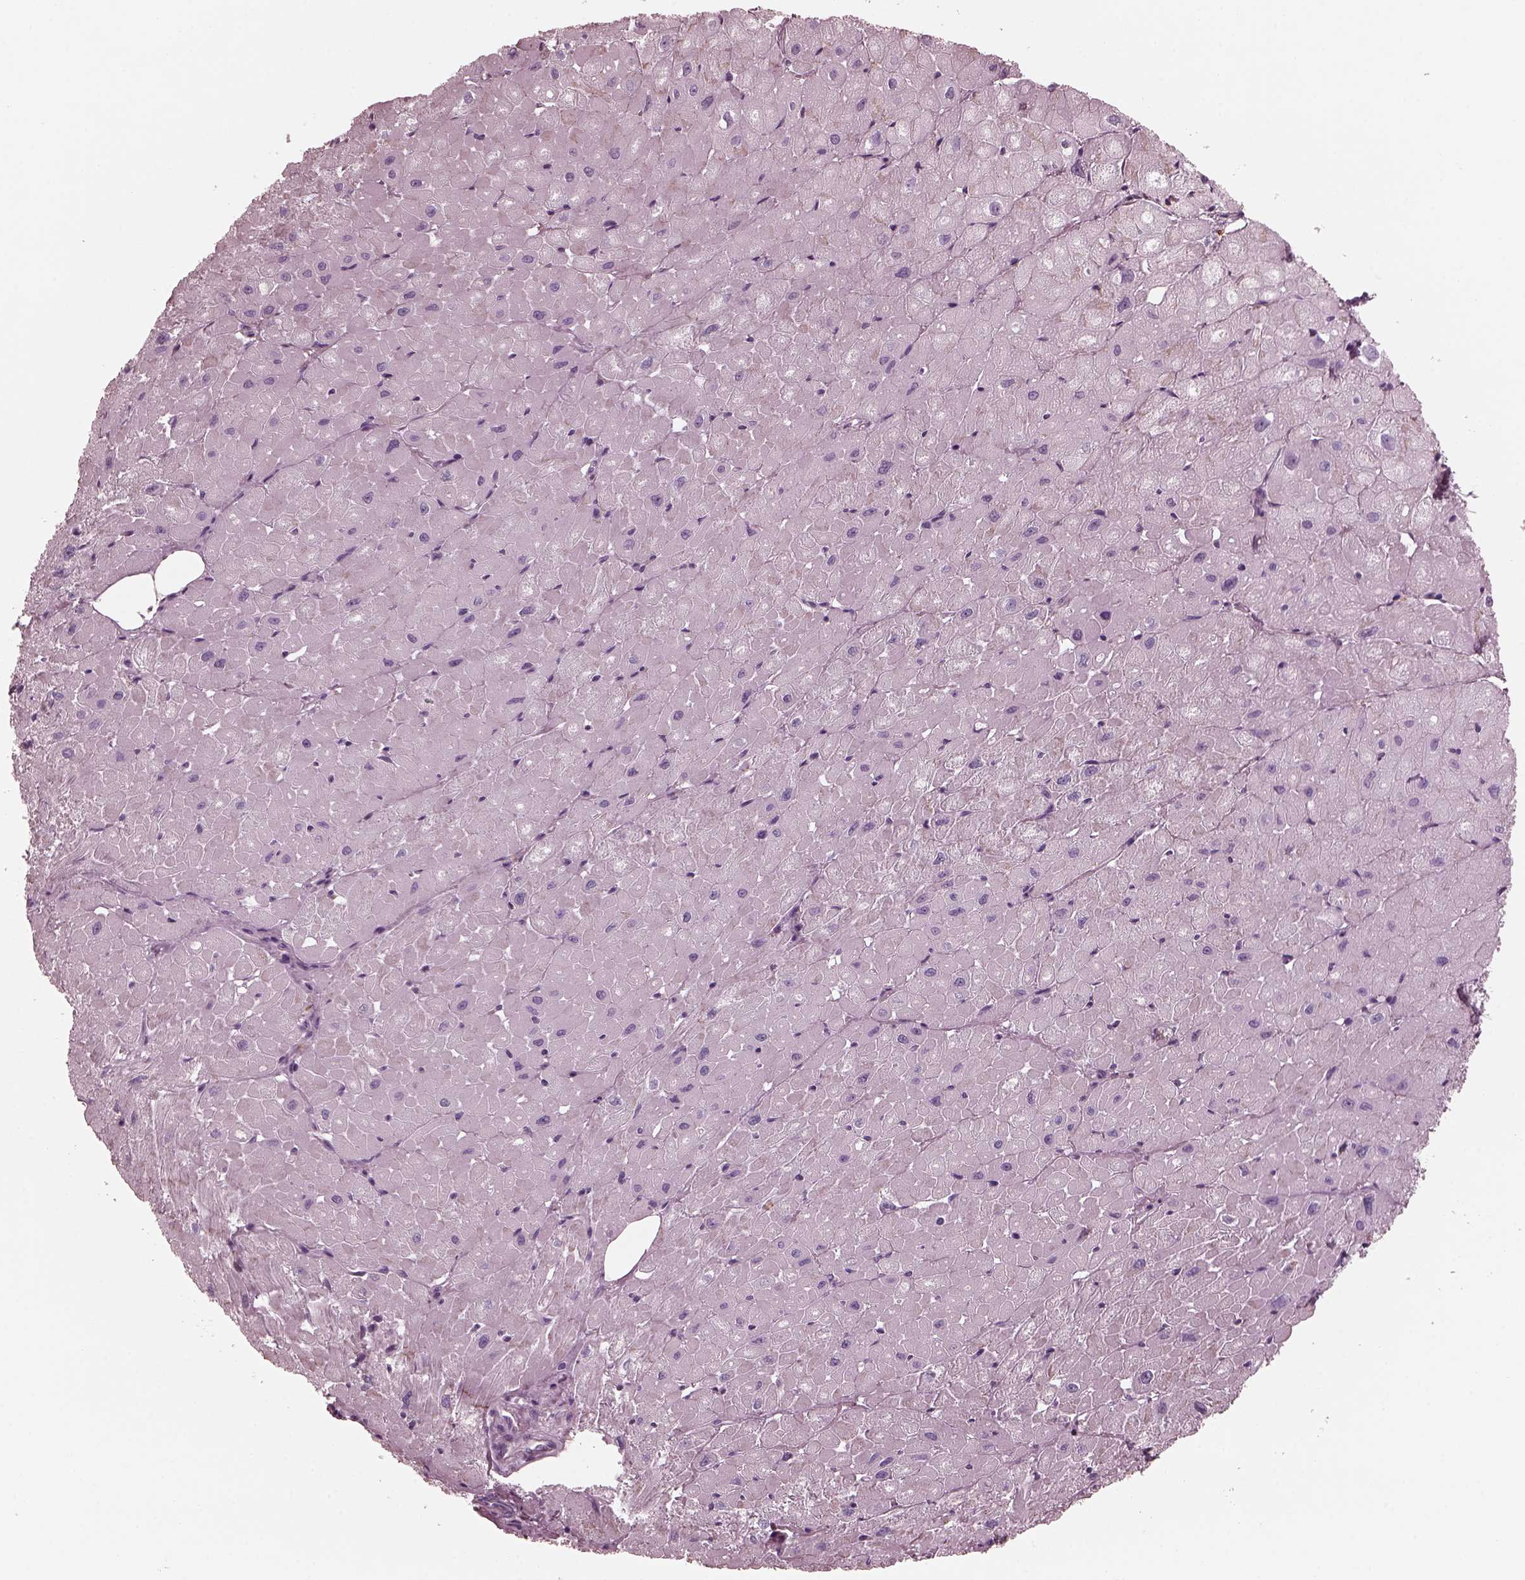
{"staining": {"intensity": "negative", "quantity": "none", "location": "none"}, "tissue": "heart muscle", "cell_type": "Cardiomyocytes", "image_type": "normal", "snomed": [{"axis": "morphology", "description": "Normal tissue, NOS"}, {"axis": "topography", "description": "Heart"}], "caption": "This is a image of immunohistochemistry (IHC) staining of benign heart muscle, which shows no staining in cardiomyocytes.", "gene": "CGA", "patient": {"sex": "male", "age": 62}}